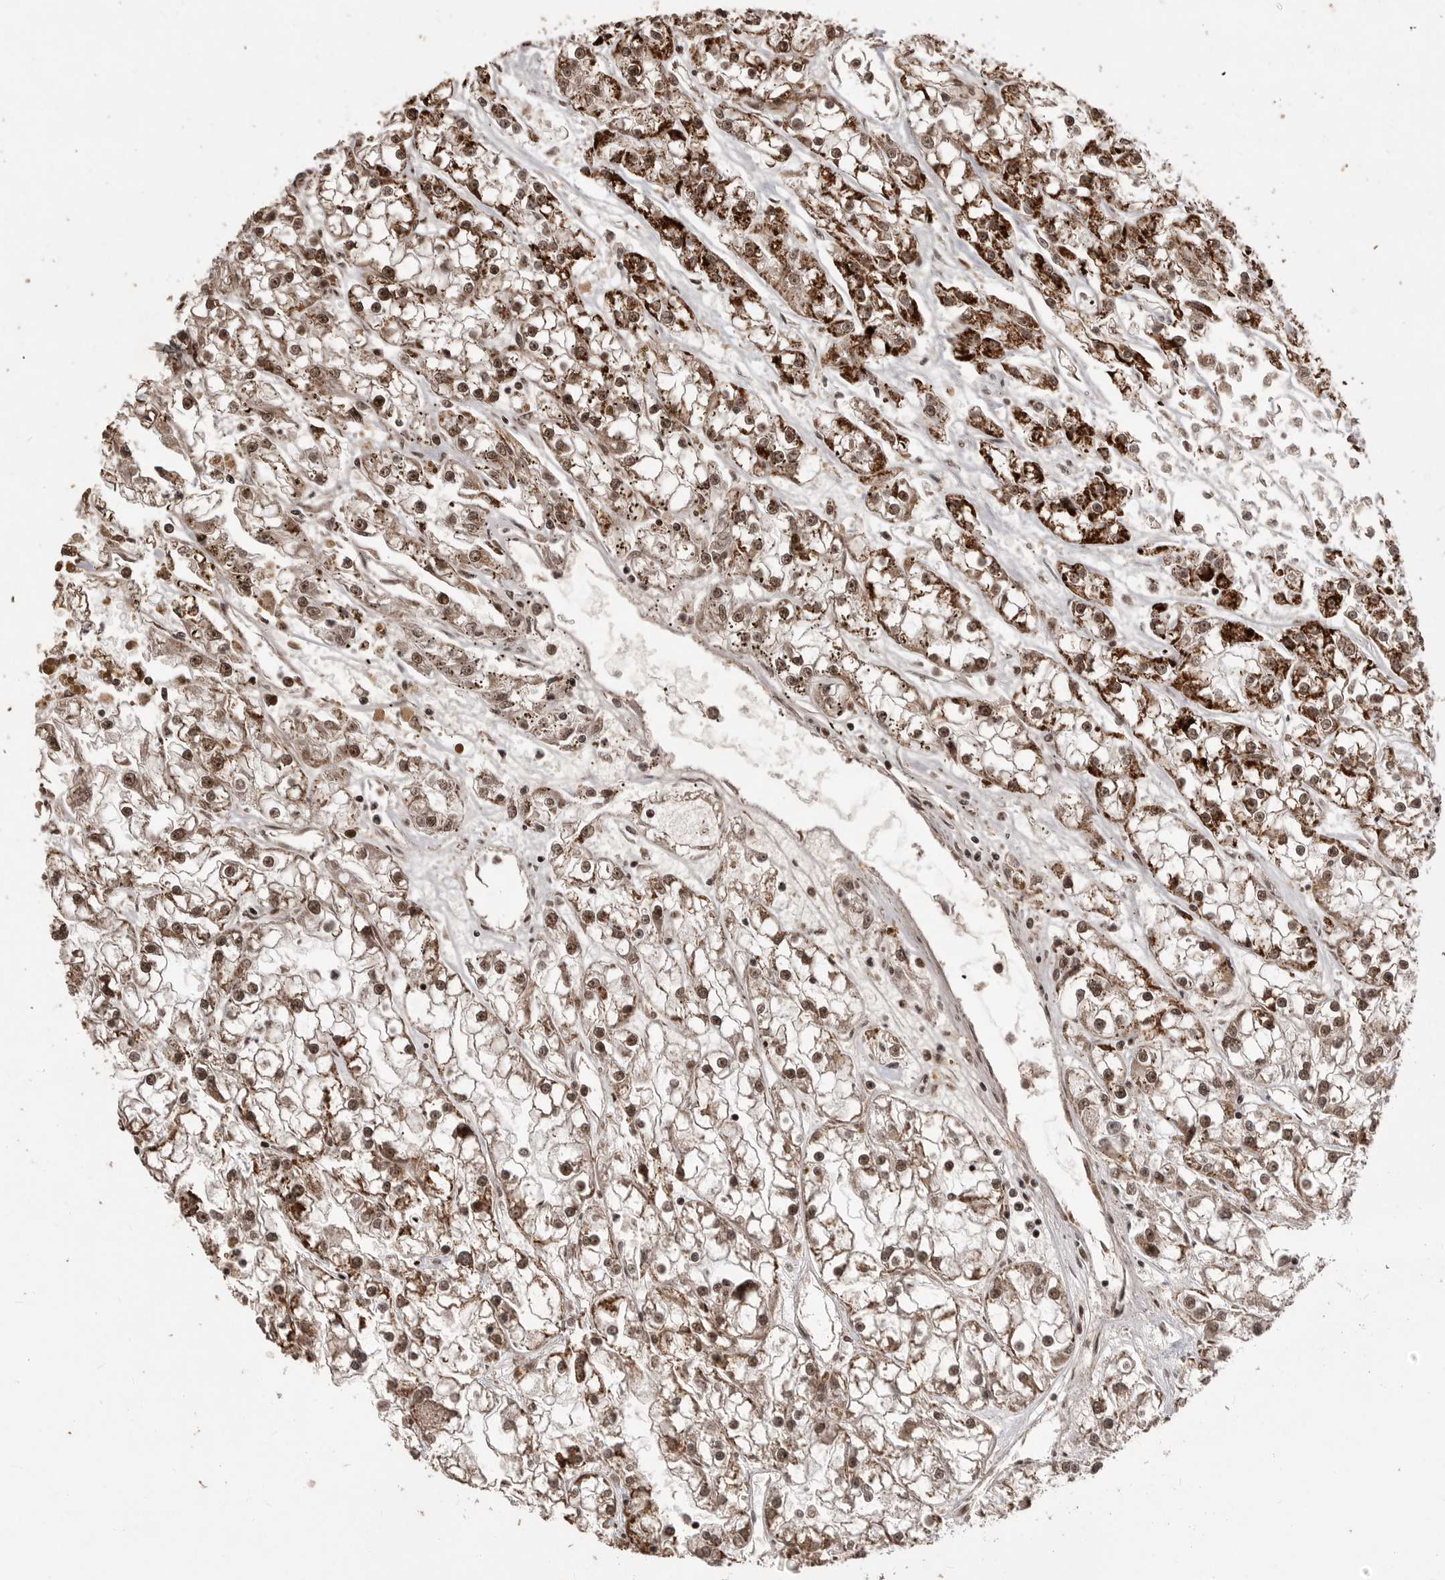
{"staining": {"intensity": "moderate", "quantity": ">75%", "location": "cytoplasmic/membranous,nuclear"}, "tissue": "renal cancer", "cell_type": "Tumor cells", "image_type": "cancer", "snomed": [{"axis": "morphology", "description": "Adenocarcinoma, NOS"}, {"axis": "topography", "description": "Kidney"}], "caption": "IHC staining of renal cancer, which shows medium levels of moderate cytoplasmic/membranous and nuclear positivity in about >75% of tumor cells indicating moderate cytoplasmic/membranous and nuclear protein positivity. The staining was performed using DAB (3,3'-diaminobenzidine) (brown) for protein detection and nuclei were counterstained in hematoxylin (blue).", "gene": "PPP1R8", "patient": {"sex": "female", "age": 52}}